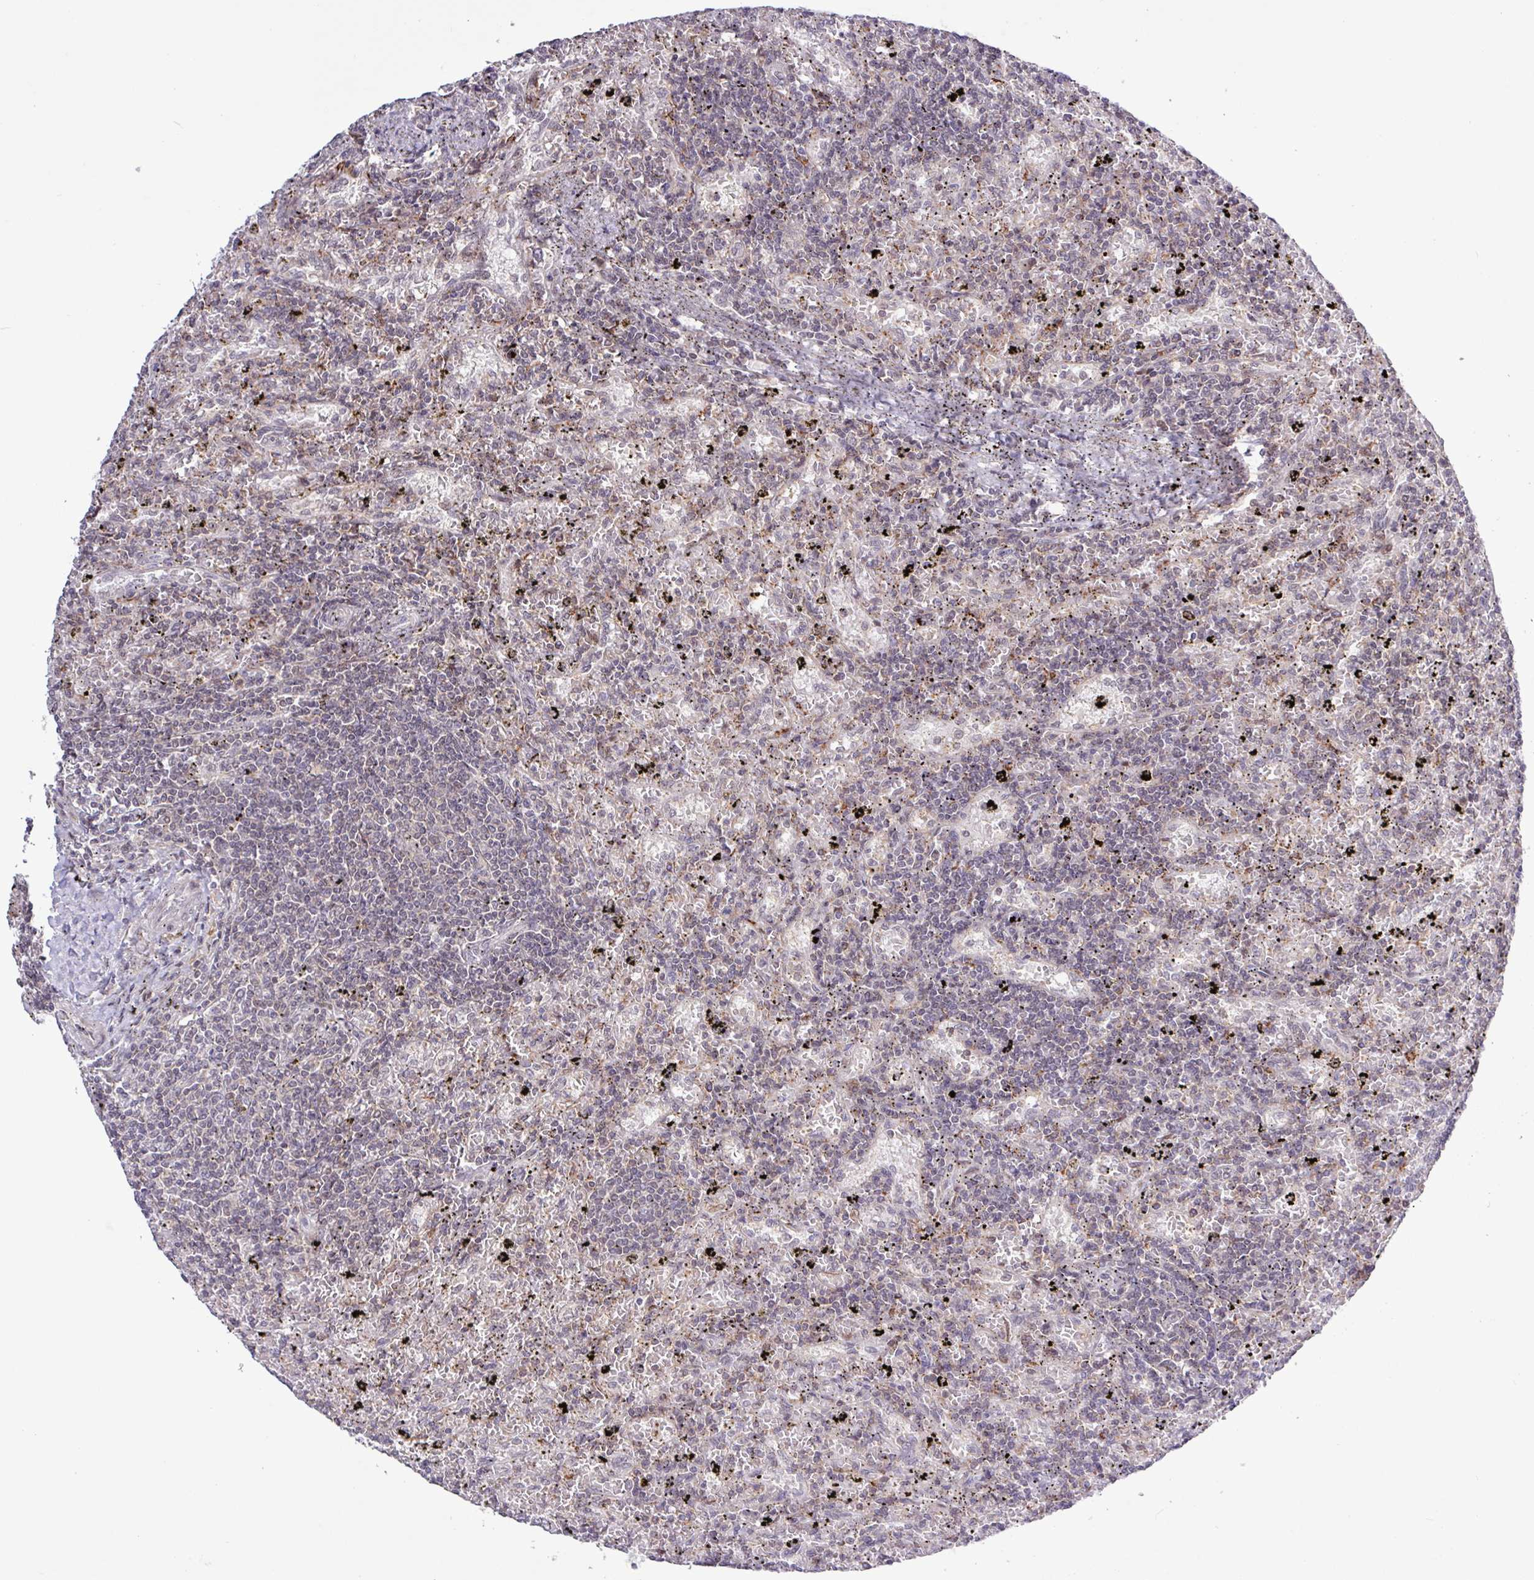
{"staining": {"intensity": "weak", "quantity": "25%-75%", "location": "nuclear"}, "tissue": "lymphoma", "cell_type": "Tumor cells", "image_type": "cancer", "snomed": [{"axis": "morphology", "description": "Malignant lymphoma, non-Hodgkin's type, Low grade"}, {"axis": "topography", "description": "Spleen"}], "caption": "This is an image of immunohistochemistry (IHC) staining of lymphoma, which shows weak expression in the nuclear of tumor cells.", "gene": "RTL3", "patient": {"sex": "male", "age": 76}}